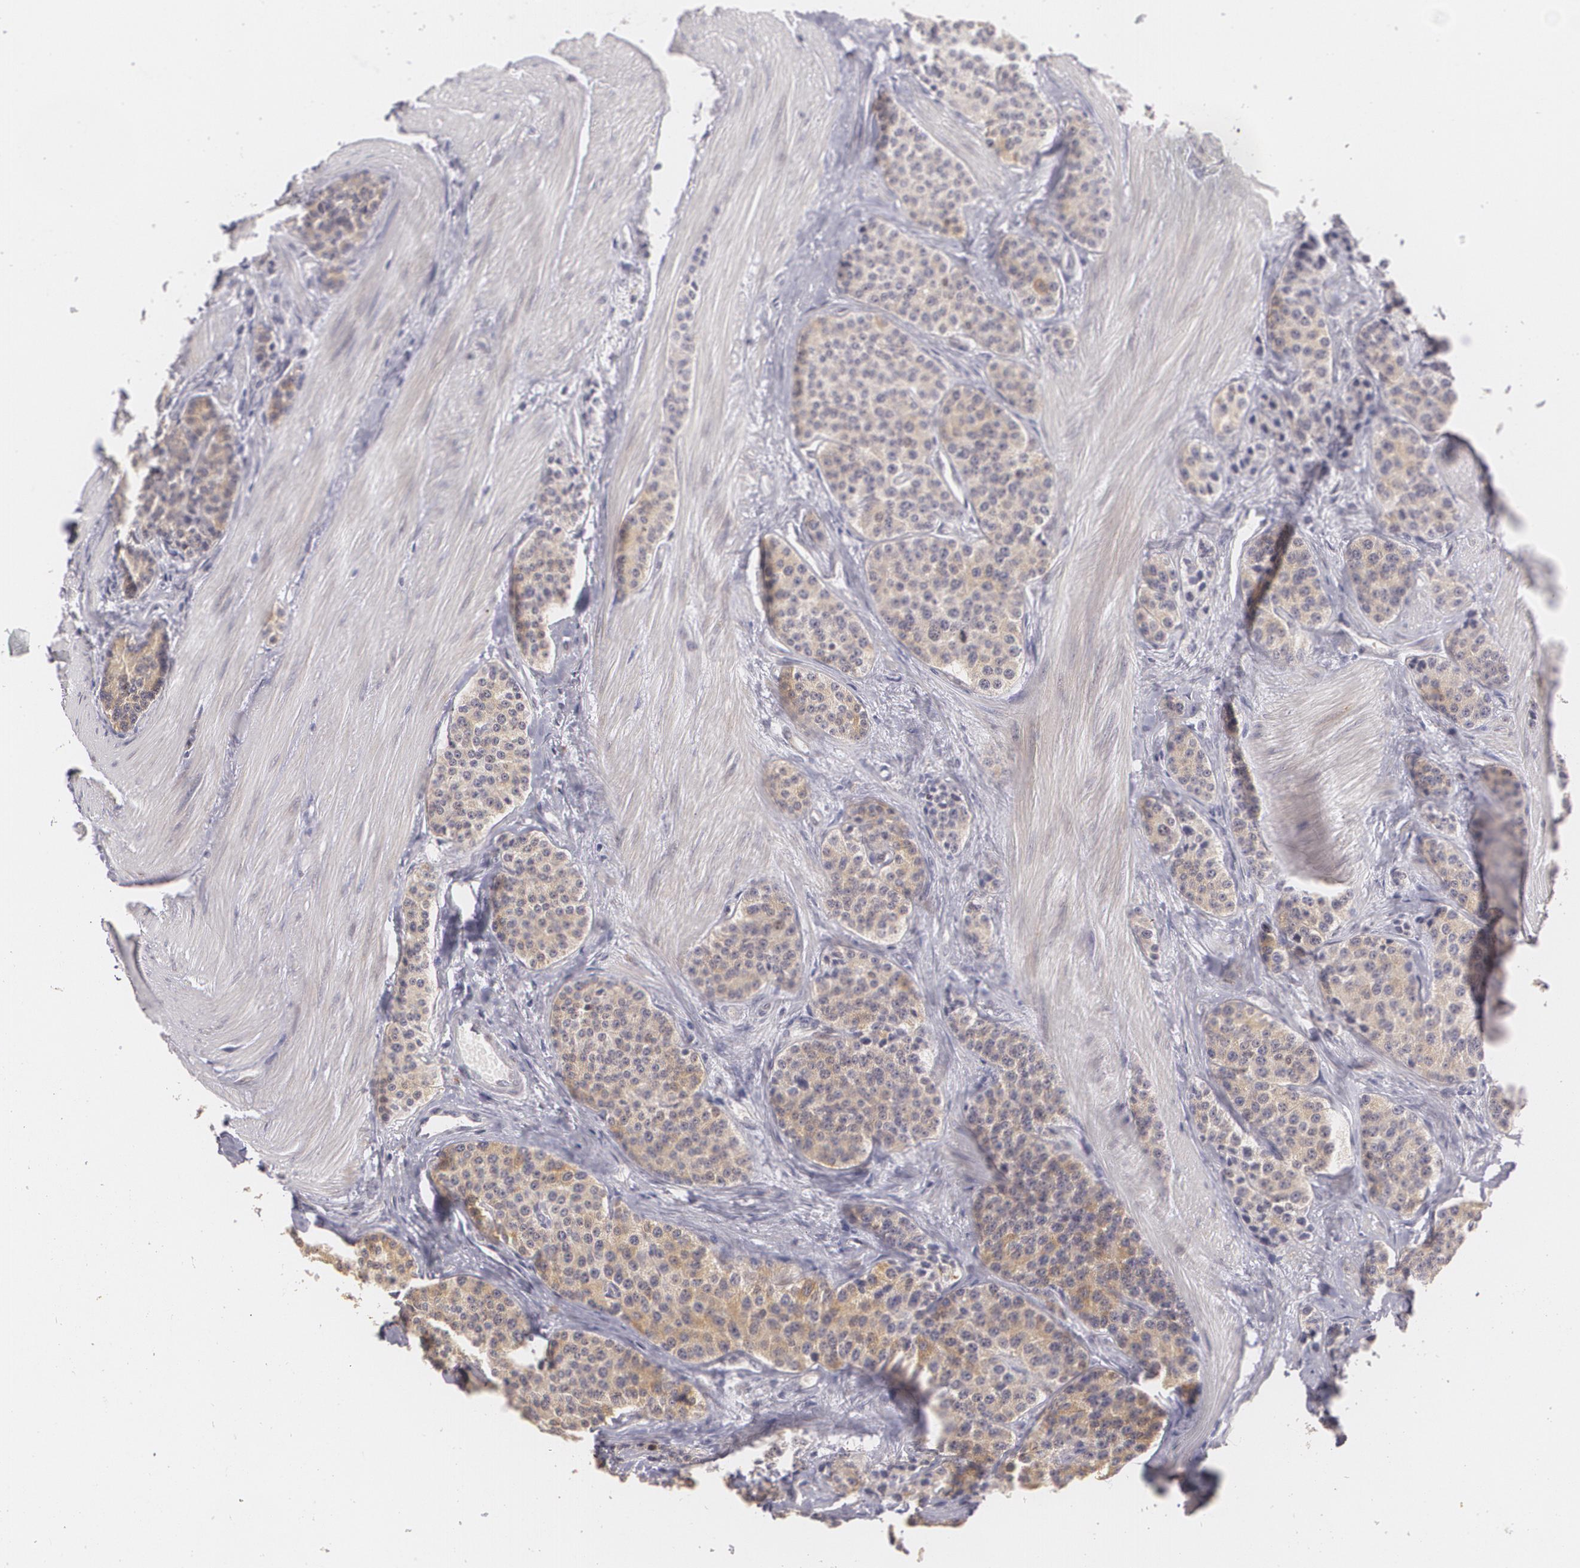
{"staining": {"intensity": "weak", "quantity": ">75%", "location": "cytoplasmic/membranous"}, "tissue": "carcinoid", "cell_type": "Tumor cells", "image_type": "cancer", "snomed": [{"axis": "morphology", "description": "Carcinoid, malignant, NOS"}, {"axis": "topography", "description": "Stomach"}], "caption": "Protein staining of carcinoid tissue reveals weak cytoplasmic/membranous expression in about >75% of tumor cells.", "gene": "ZBTB16", "patient": {"sex": "female", "age": 76}}